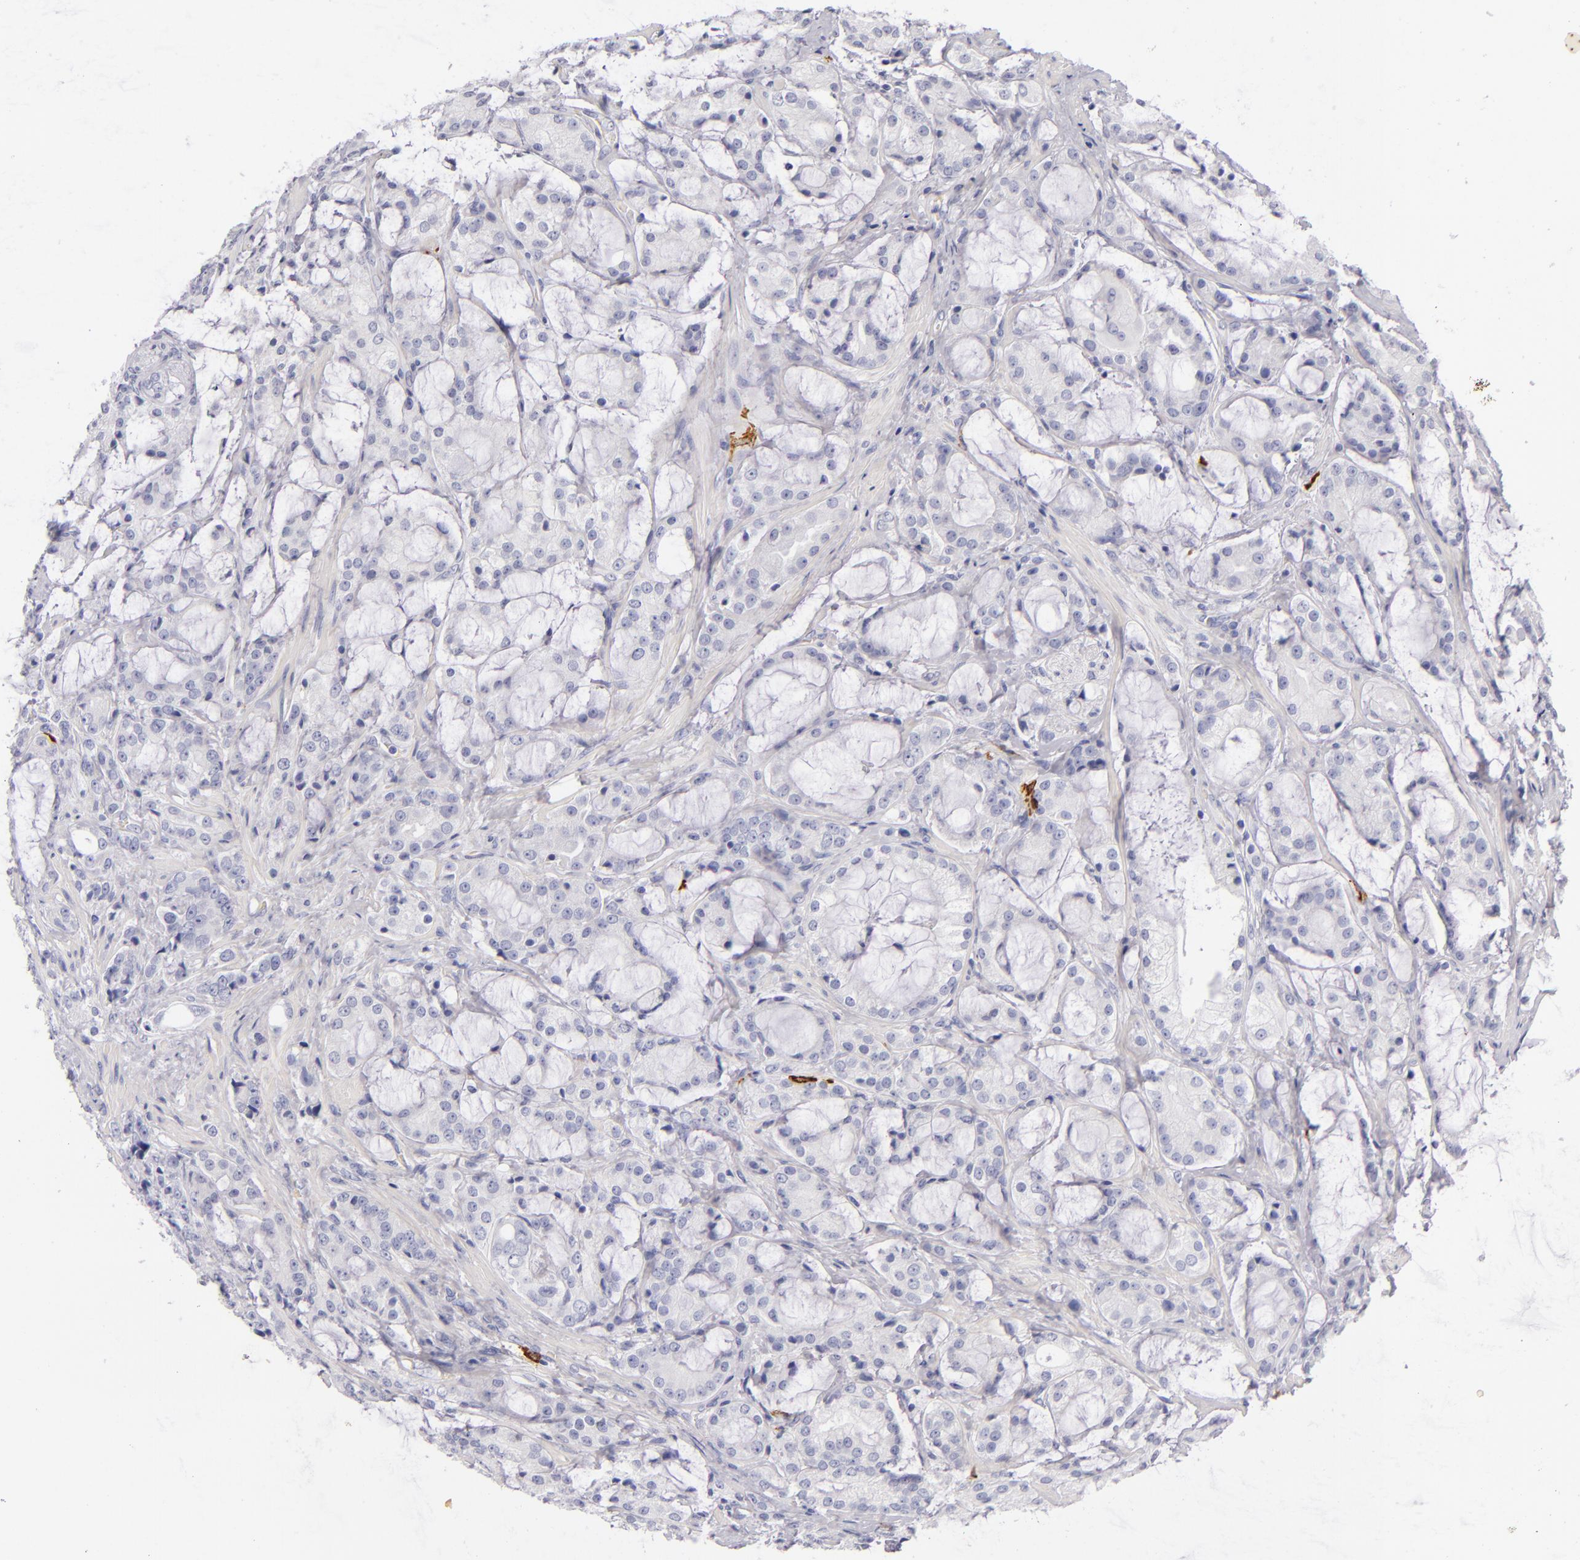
{"staining": {"intensity": "negative", "quantity": "none", "location": "none"}, "tissue": "prostate cancer", "cell_type": "Tumor cells", "image_type": "cancer", "snomed": [{"axis": "morphology", "description": "Adenocarcinoma, Medium grade"}, {"axis": "topography", "description": "Prostate"}], "caption": "A photomicrograph of prostate cancer (adenocarcinoma (medium-grade)) stained for a protein reveals no brown staining in tumor cells.", "gene": "CD207", "patient": {"sex": "male", "age": 70}}